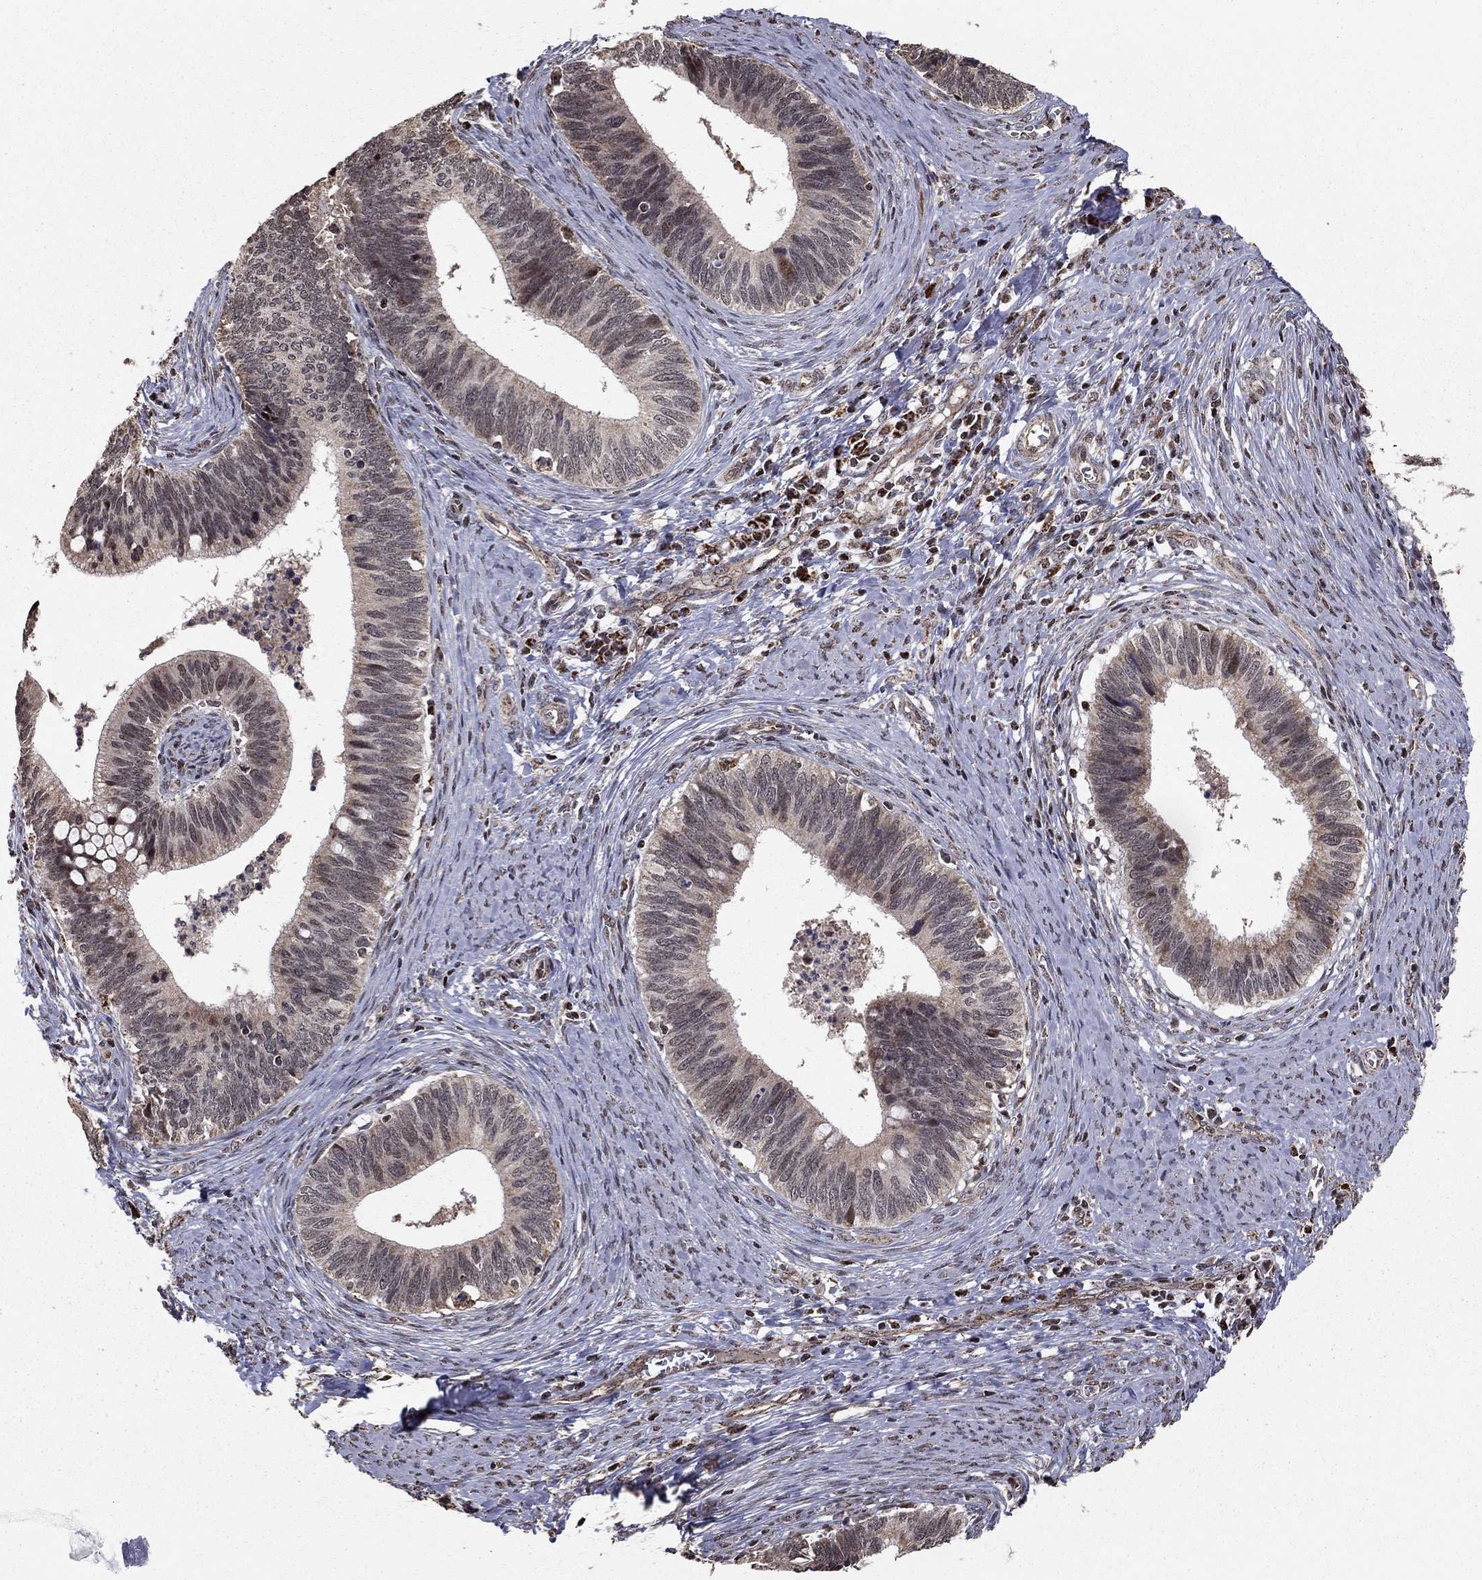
{"staining": {"intensity": "negative", "quantity": "none", "location": "none"}, "tissue": "cervical cancer", "cell_type": "Tumor cells", "image_type": "cancer", "snomed": [{"axis": "morphology", "description": "Adenocarcinoma, NOS"}, {"axis": "topography", "description": "Cervix"}], "caption": "Protein analysis of adenocarcinoma (cervical) exhibits no significant expression in tumor cells. Brightfield microscopy of immunohistochemistry (IHC) stained with DAB (brown) and hematoxylin (blue), captured at high magnification.", "gene": "ACOT13", "patient": {"sex": "female", "age": 42}}